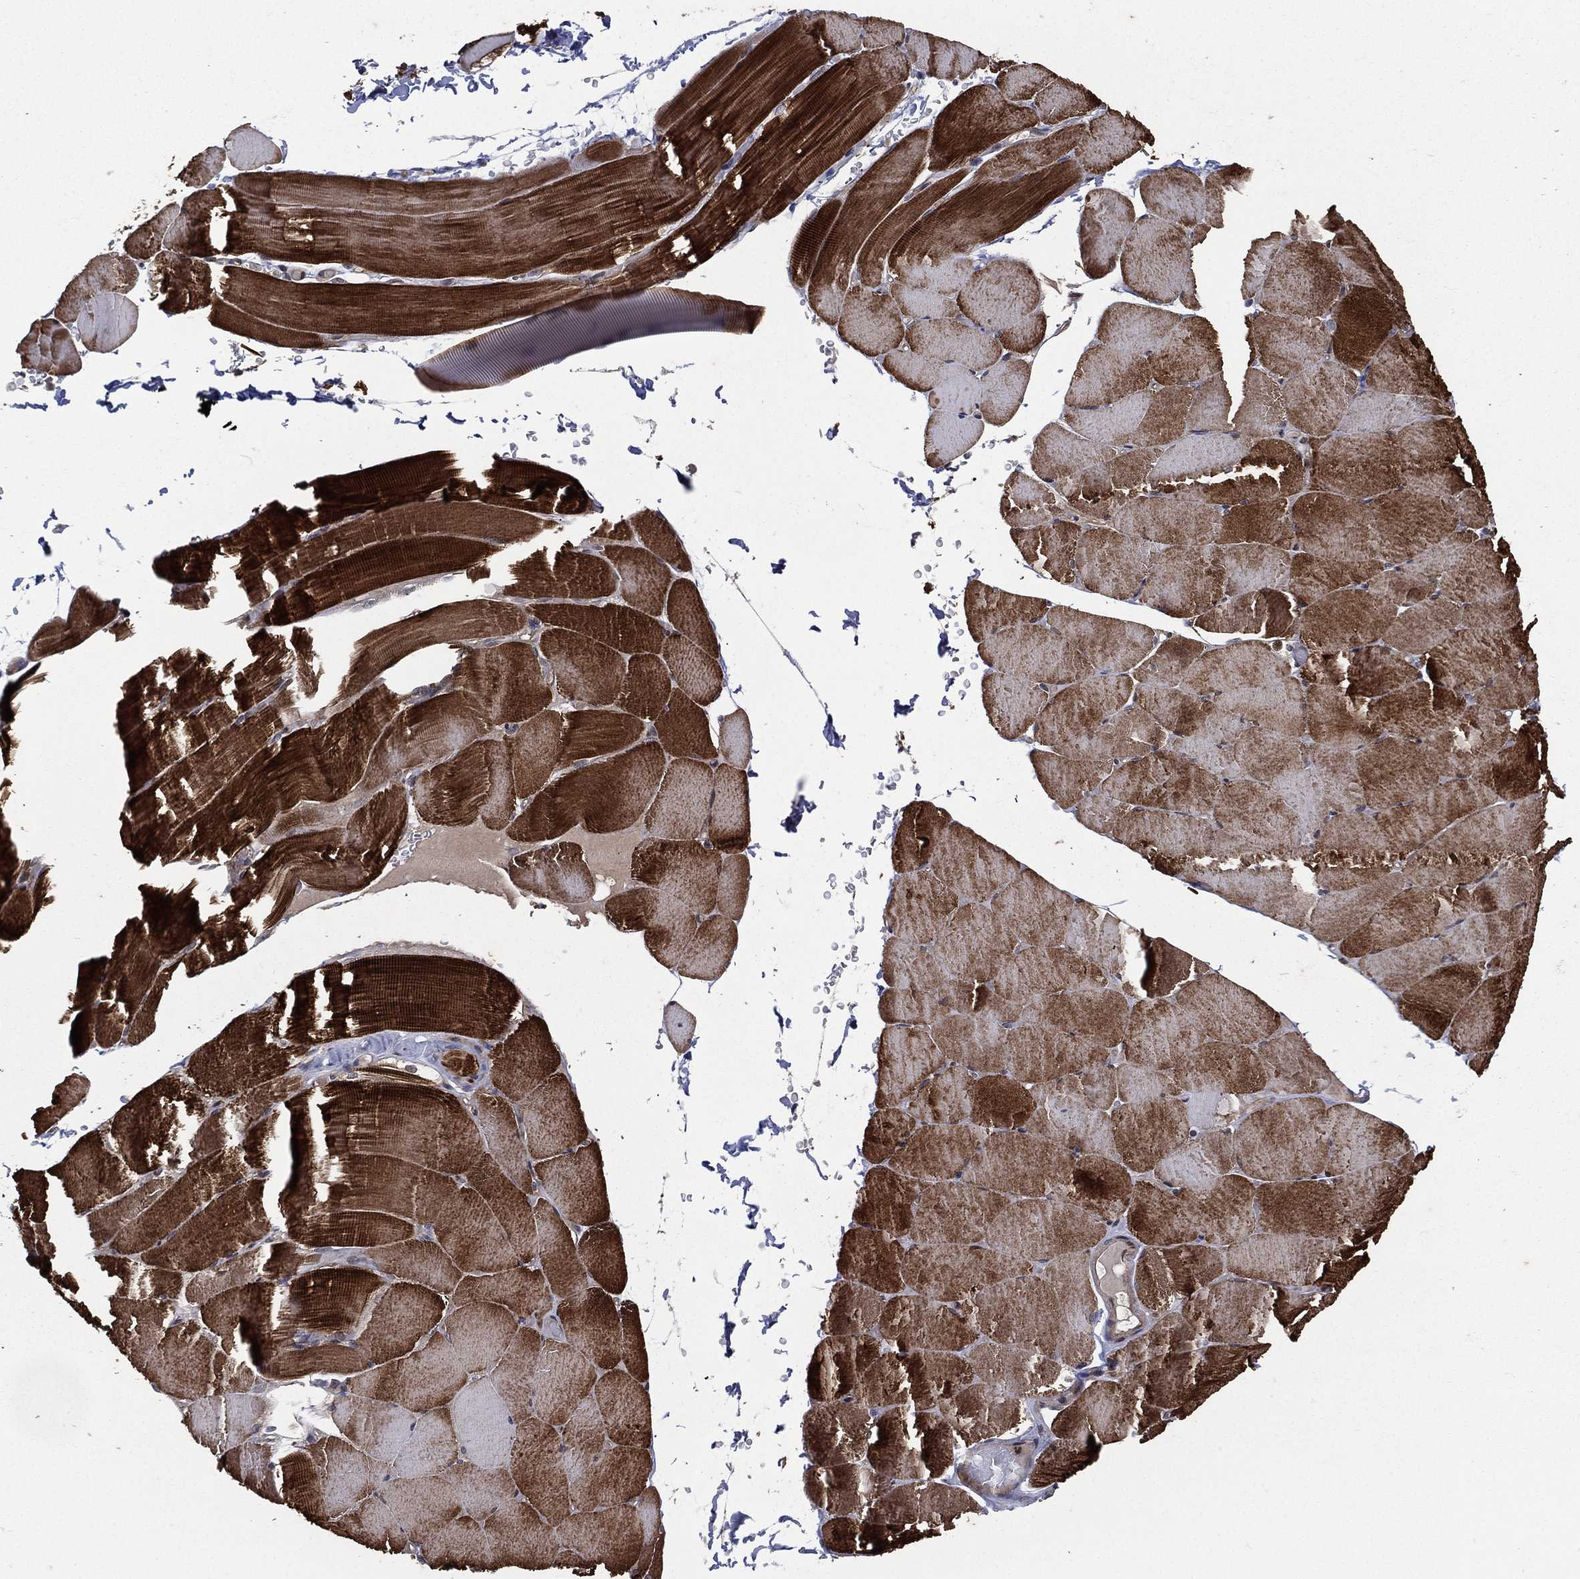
{"staining": {"intensity": "strong", "quantity": "25%-75%", "location": "cytoplasmic/membranous"}, "tissue": "skeletal muscle", "cell_type": "Myocytes", "image_type": "normal", "snomed": [{"axis": "morphology", "description": "Normal tissue, NOS"}, {"axis": "topography", "description": "Skeletal muscle"}], "caption": "Brown immunohistochemical staining in unremarkable skeletal muscle shows strong cytoplasmic/membranous positivity in approximately 25%-75% of myocytes.", "gene": "RAB11FIP4", "patient": {"sex": "female", "age": 37}}